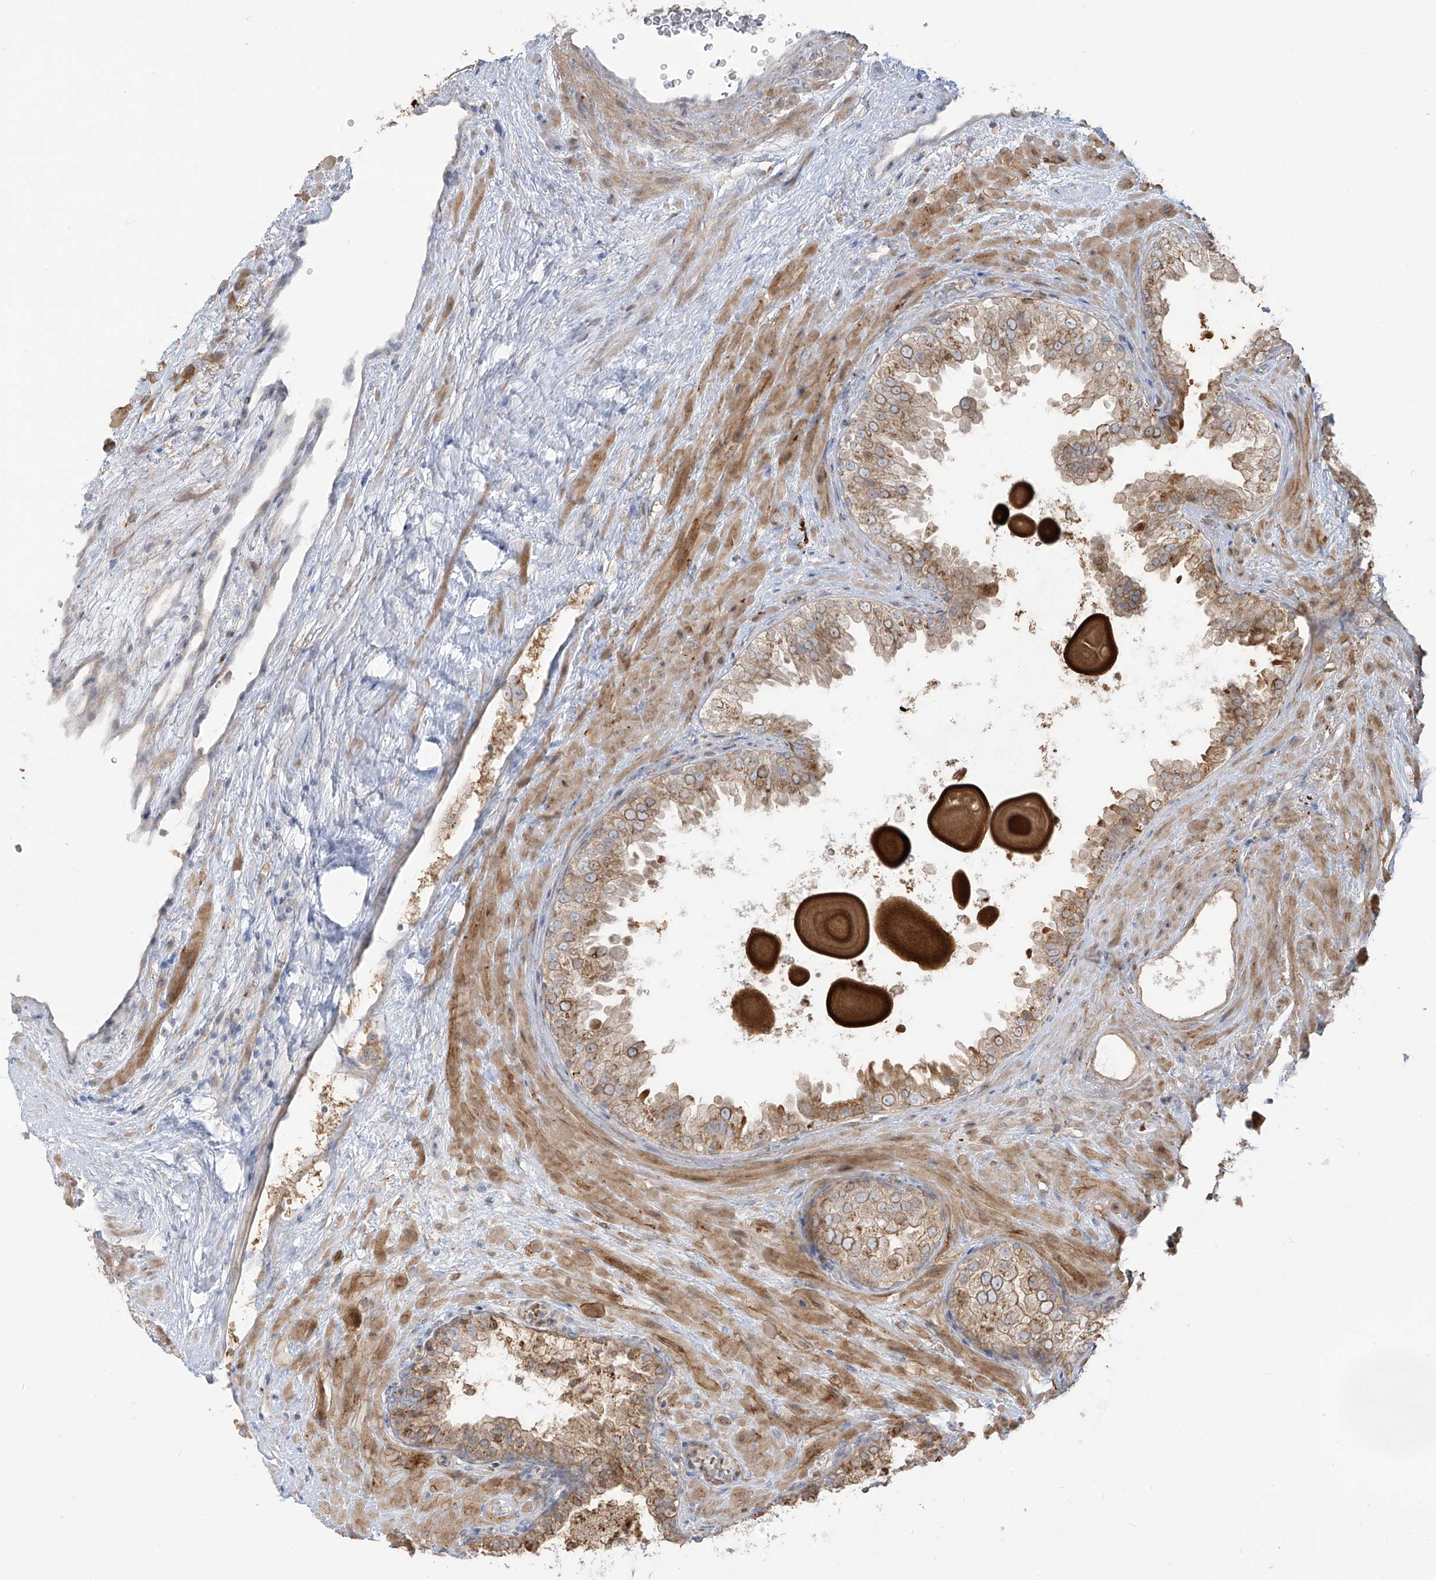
{"staining": {"intensity": "moderate", "quantity": "<25%", "location": "cytoplasmic/membranous"}, "tissue": "prostate cancer", "cell_type": "Tumor cells", "image_type": "cancer", "snomed": [{"axis": "morphology", "description": "Adenocarcinoma, High grade"}, {"axis": "topography", "description": "Prostate"}], "caption": "Immunohistochemistry (IHC) of prostate cancer exhibits low levels of moderate cytoplasmic/membranous expression in about <25% of tumor cells.", "gene": "ZGRF1", "patient": {"sex": "male", "age": 64}}